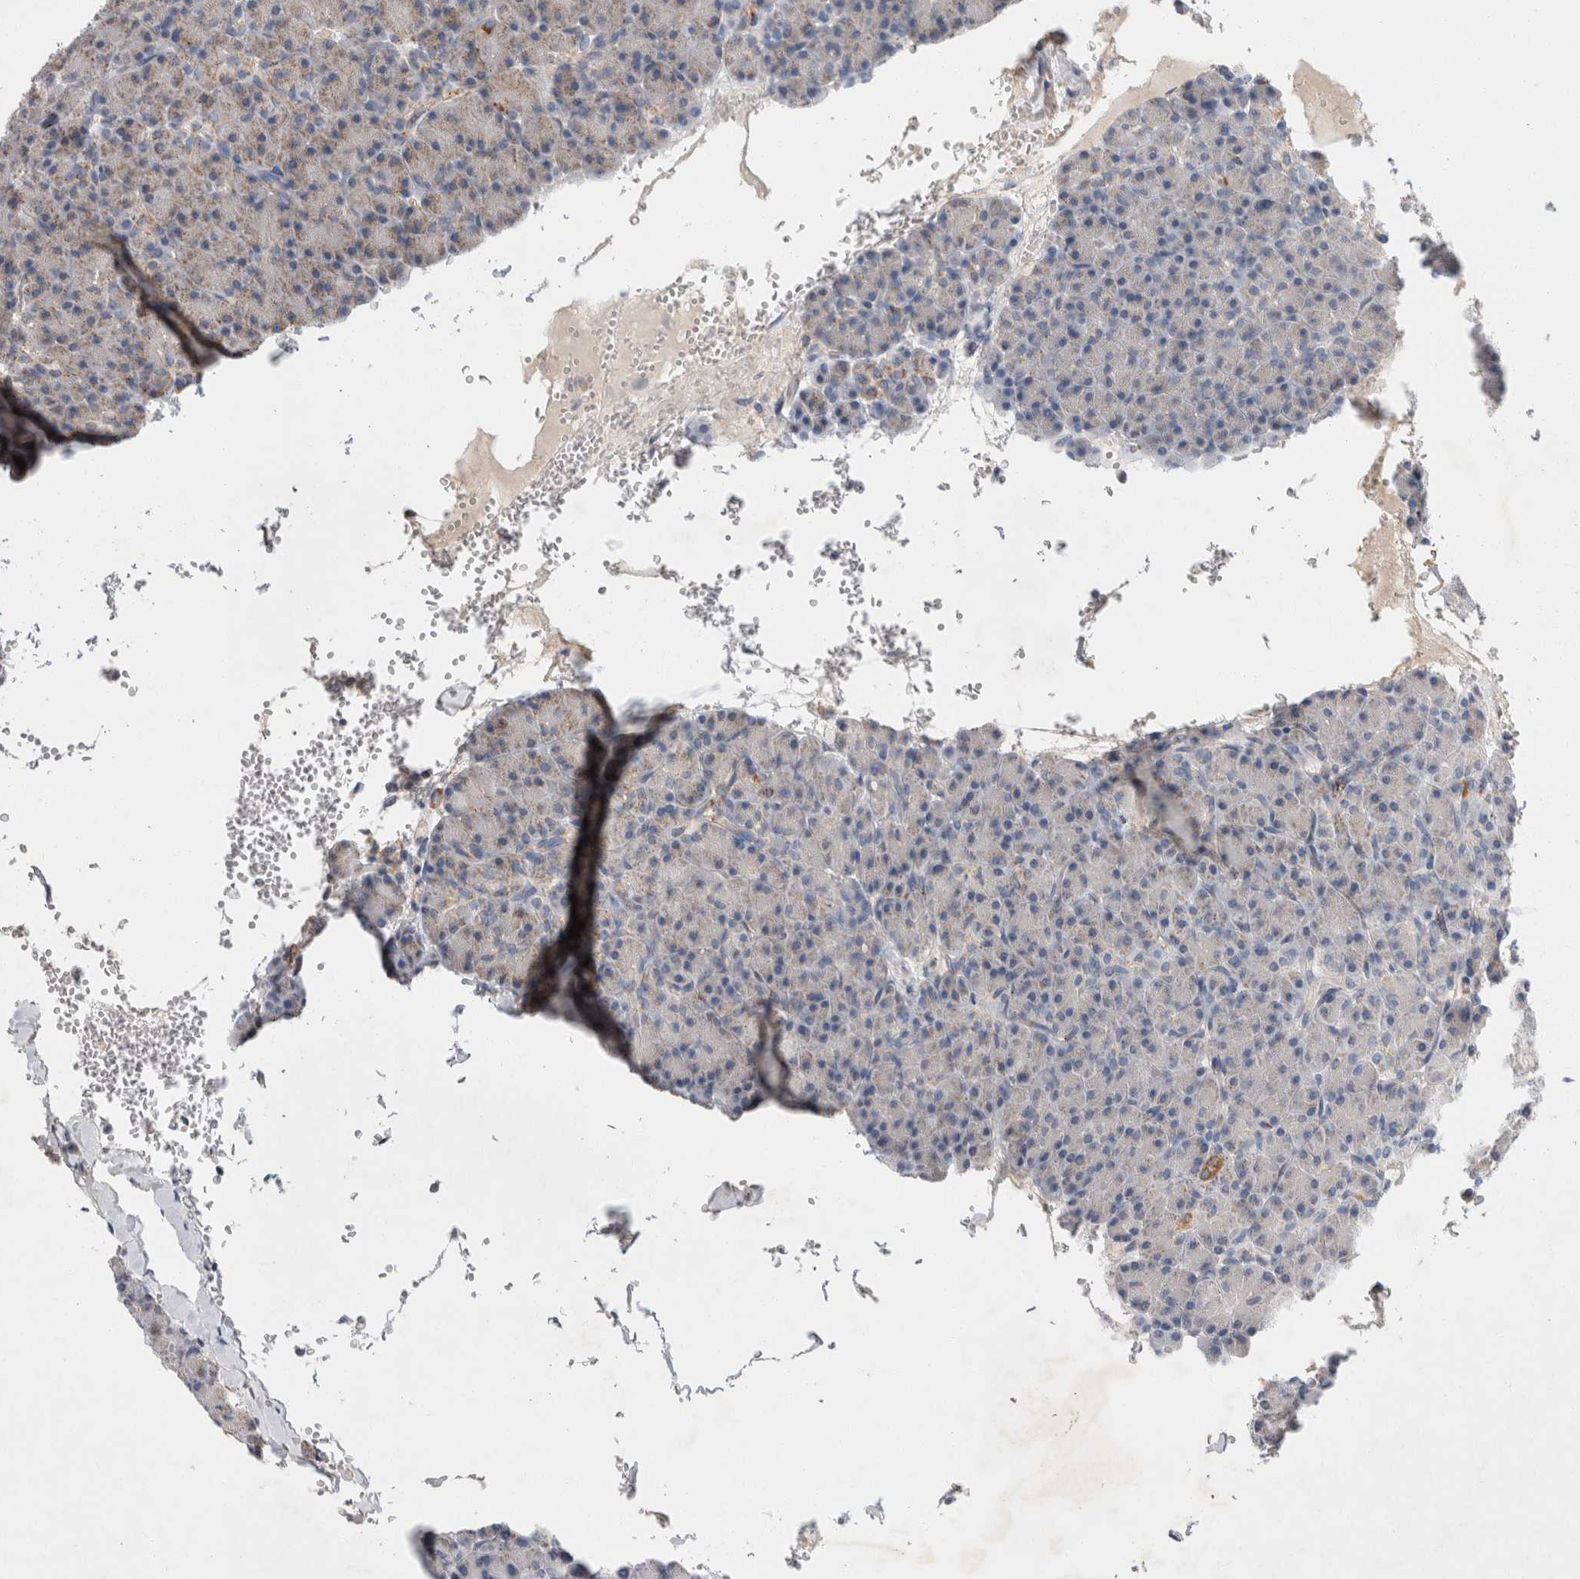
{"staining": {"intensity": "weak", "quantity": "25%-75%", "location": "cytoplasmic/membranous"}, "tissue": "pancreas", "cell_type": "Exocrine glandular cells", "image_type": "normal", "snomed": [{"axis": "morphology", "description": "Normal tissue, NOS"}, {"axis": "topography", "description": "Pancreas"}], "caption": "Immunohistochemical staining of unremarkable human pancreas displays 25%-75% levels of weak cytoplasmic/membranous protein staining in about 25%-75% of exocrine glandular cells.", "gene": "IARS2", "patient": {"sex": "female", "age": 43}}